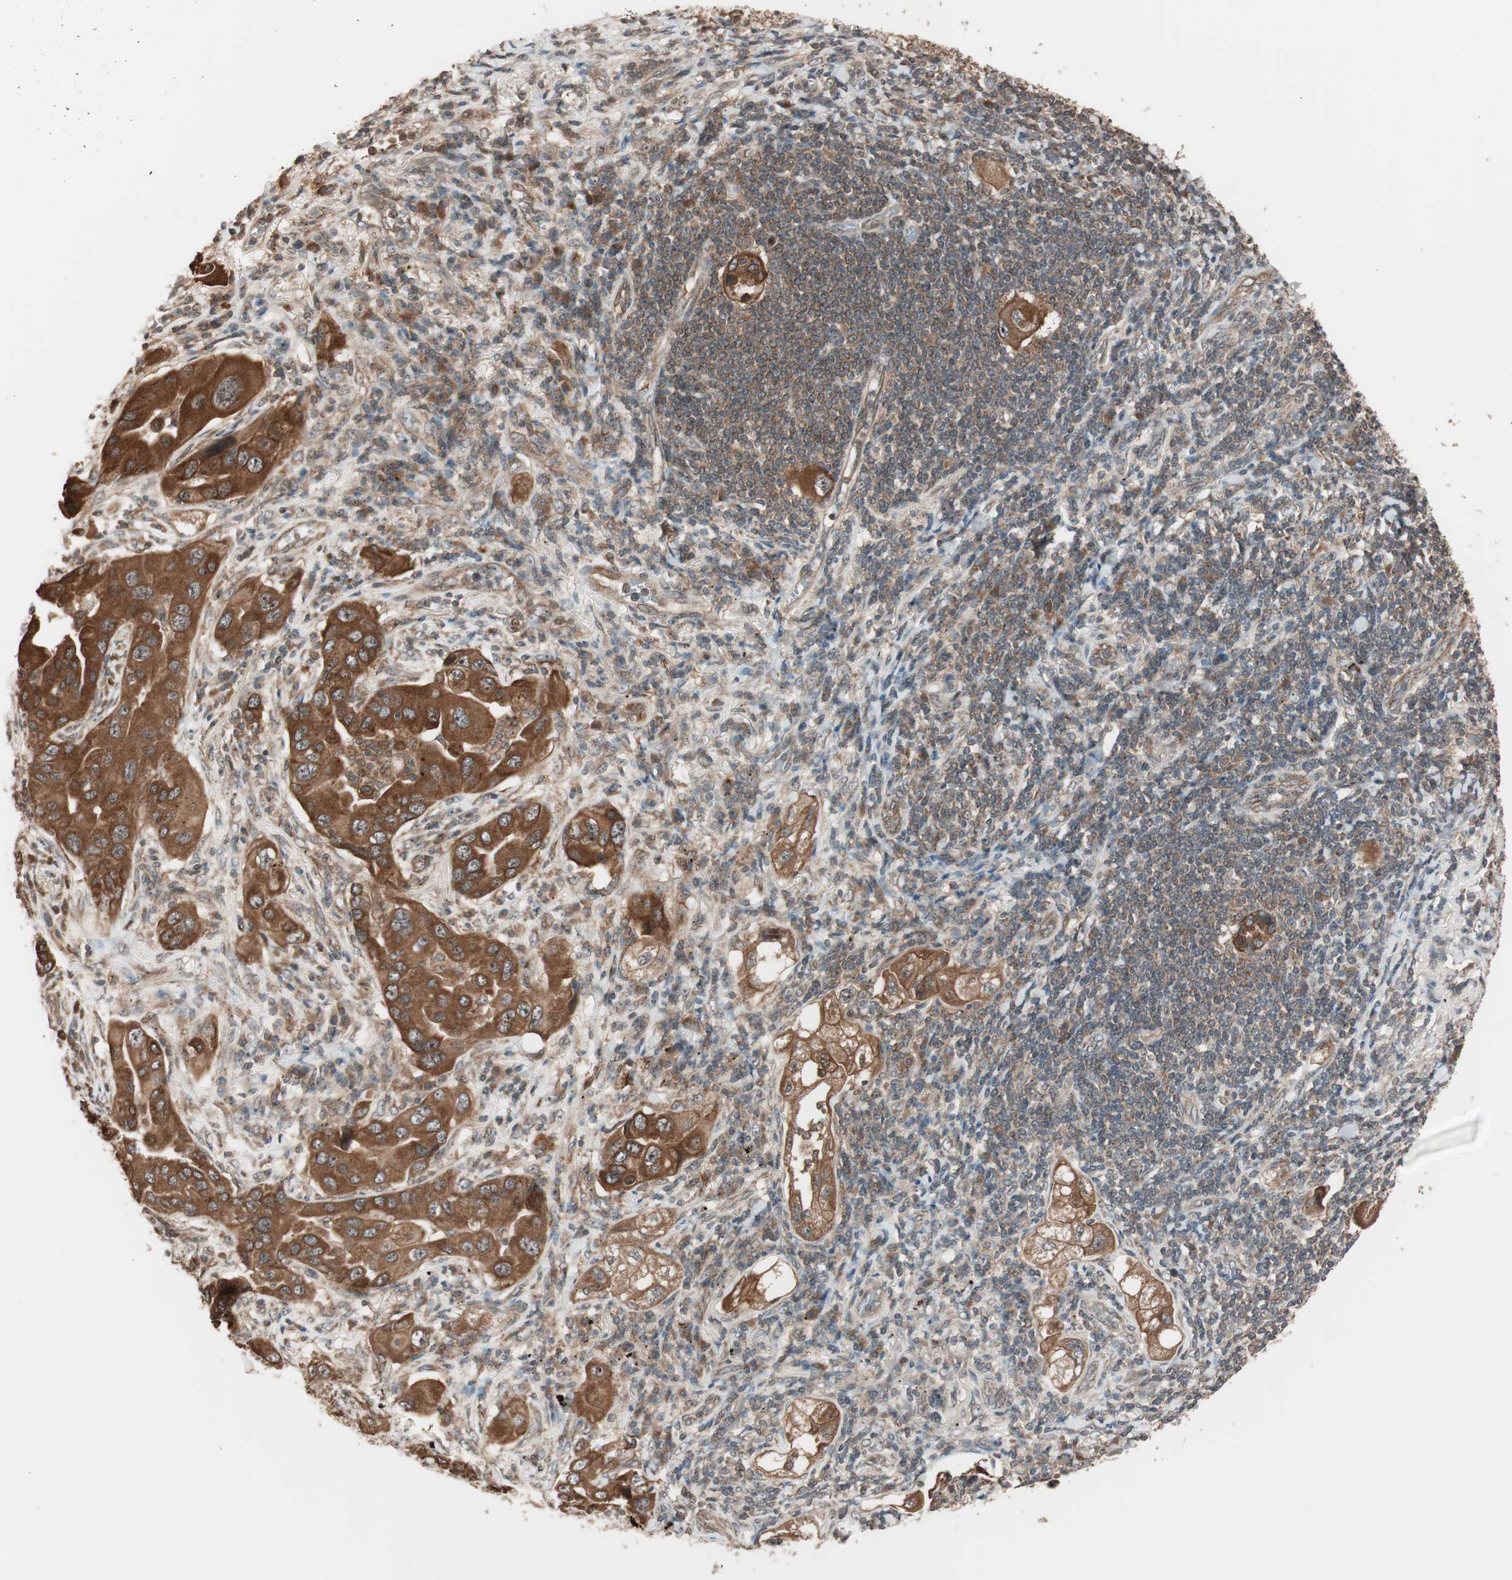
{"staining": {"intensity": "strong", "quantity": ">75%", "location": "cytoplasmic/membranous"}, "tissue": "lung cancer", "cell_type": "Tumor cells", "image_type": "cancer", "snomed": [{"axis": "morphology", "description": "Adenocarcinoma, NOS"}, {"axis": "topography", "description": "Lung"}], "caption": "Protein analysis of lung cancer tissue displays strong cytoplasmic/membranous expression in approximately >75% of tumor cells.", "gene": "FBXO5", "patient": {"sex": "female", "age": 65}}